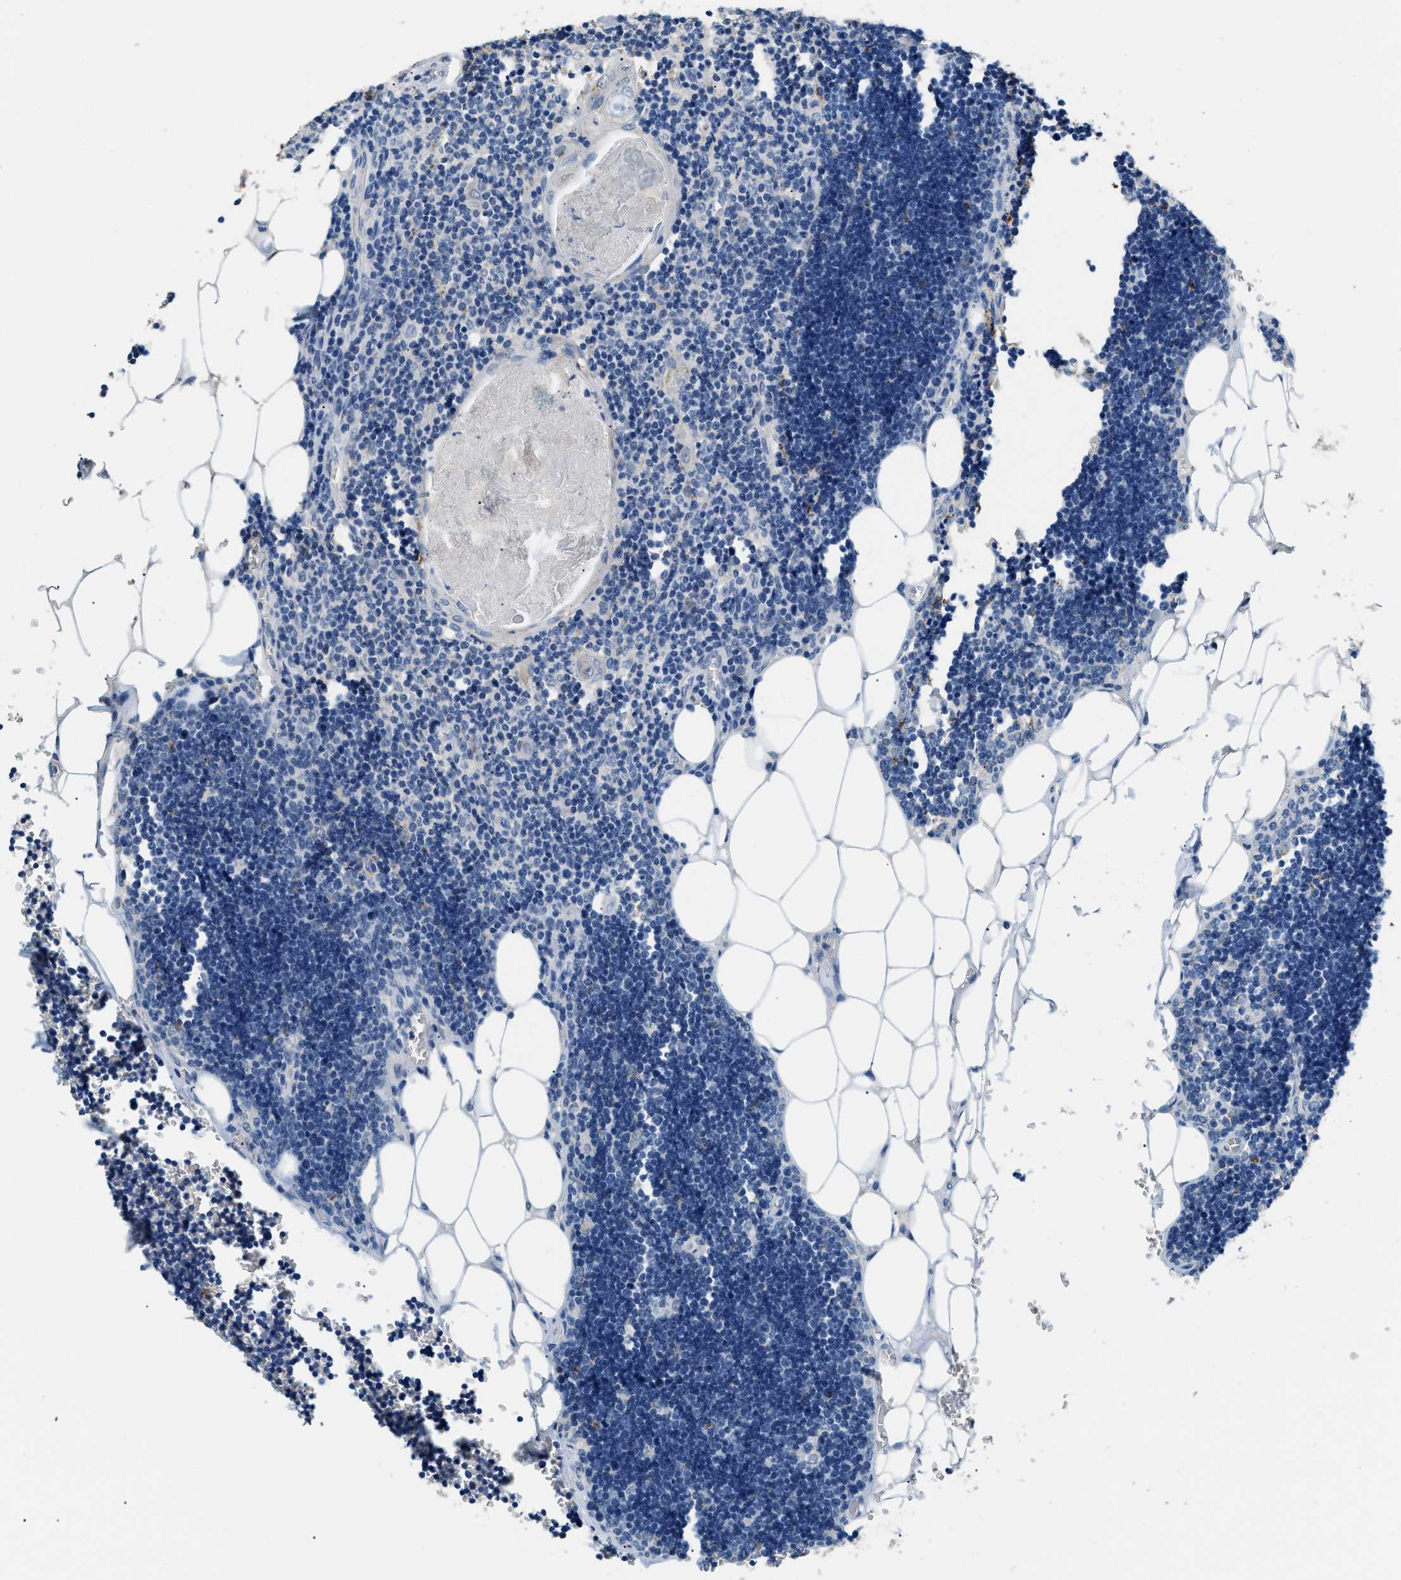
{"staining": {"intensity": "negative", "quantity": "none", "location": "none"}, "tissue": "lymph node", "cell_type": "Germinal center cells", "image_type": "normal", "snomed": [{"axis": "morphology", "description": "Normal tissue, NOS"}, {"axis": "topography", "description": "Lymph node"}], "caption": "IHC of unremarkable lymph node reveals no staining in germinal center cells. (Brightfield microscopy of DAB (3,3'-diaminobenzidine) immunohistochemistry at high magnification).", "gene": "GOLM1", "patient": {"sex": "male", "age": 33}}